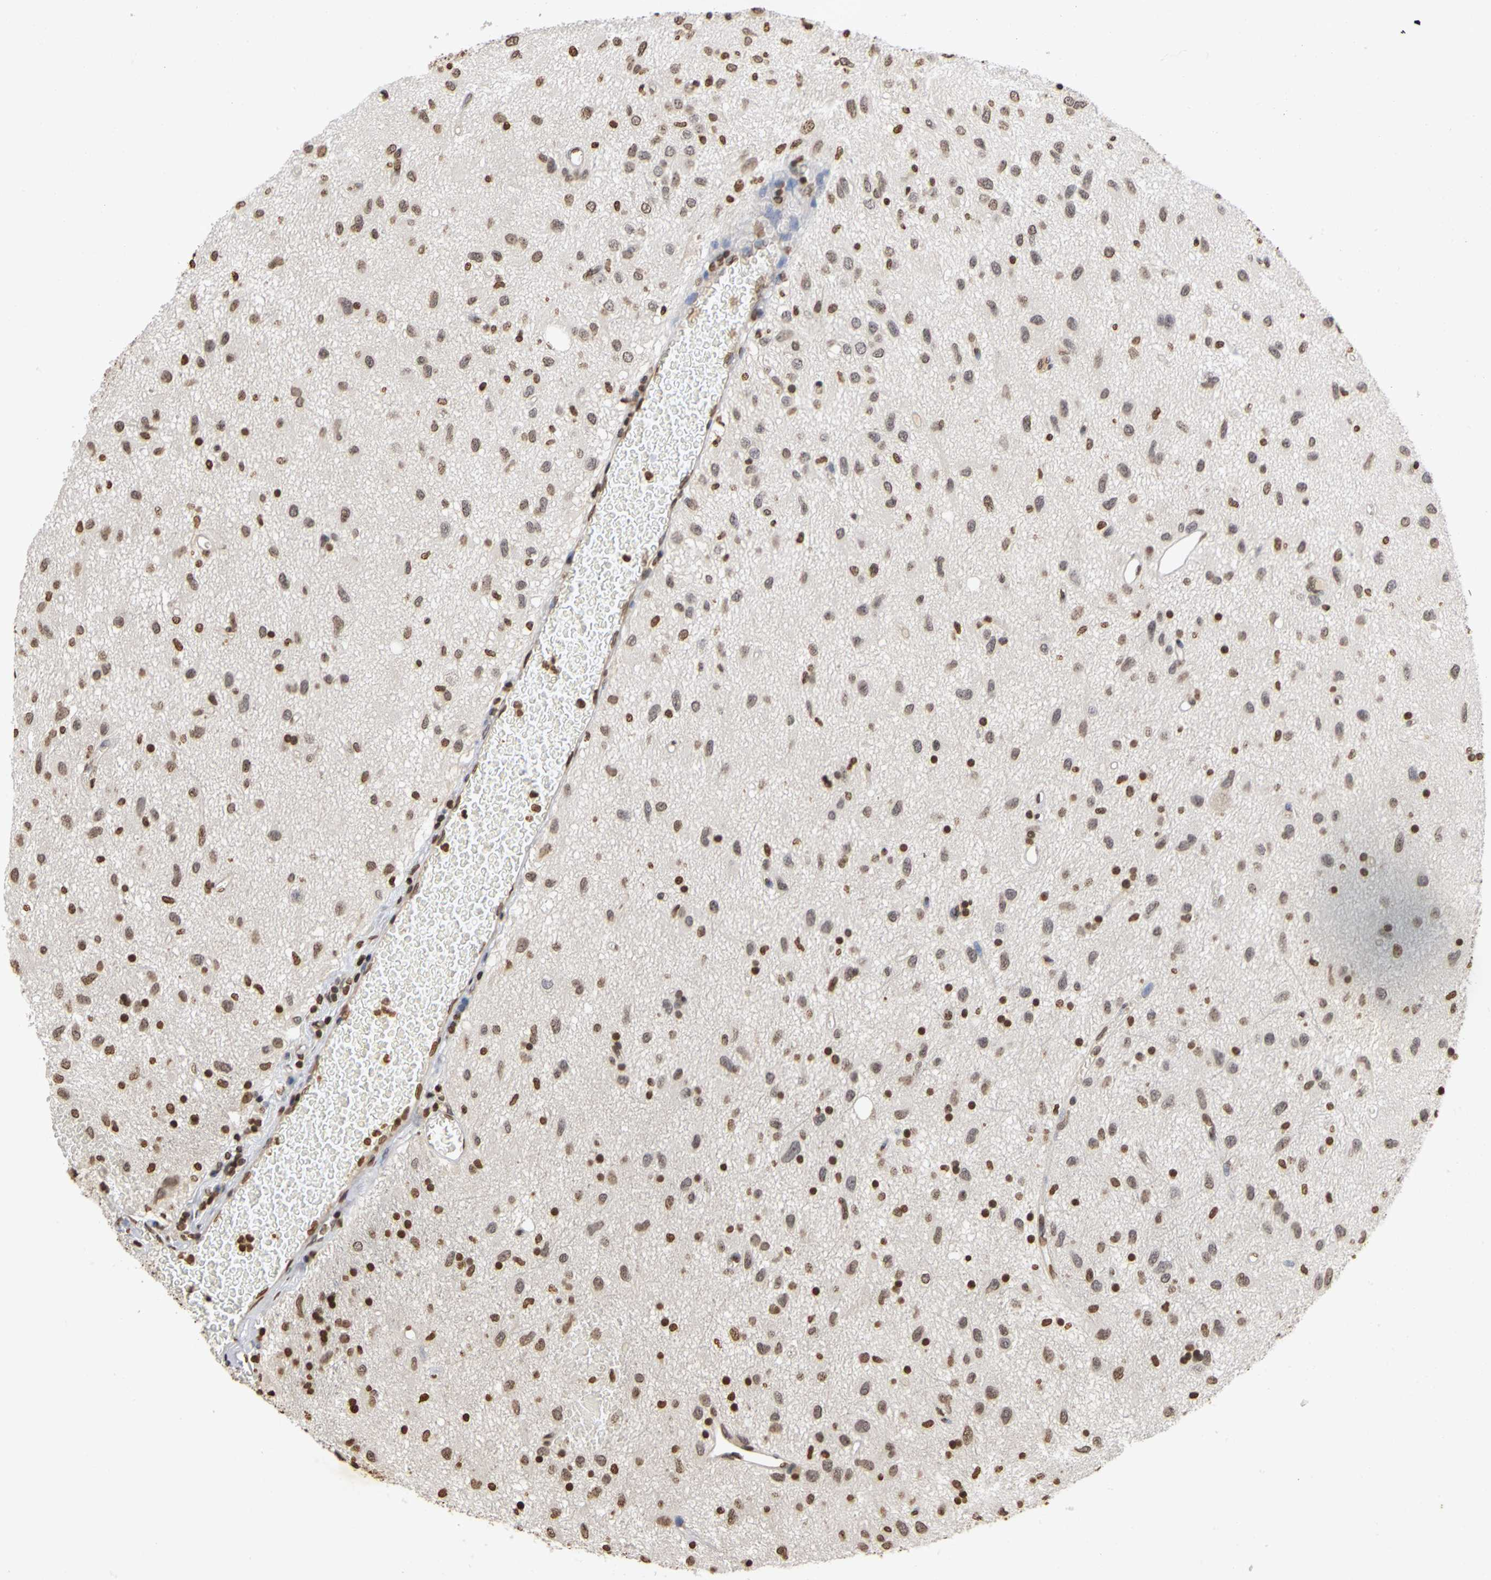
{"staining": {"intensity": "moderate", "quantity": "25%-75%", "location": "nuclear"}, "tissue": "glioma", "cell_type": "Tumor cells", "image_type": "cancer", "snomed": [{"axis": "morphology", "description": "Glioma, malignant, Low grade"}, {"axis": "topography", "description": "Brain"}], "caption": "Tumor cells show medium levels of moderate nuclear staining in approximately 25%-75% of cells in glioma.", "gene": "ERCC2", "patient": {"sex": "male", "age": 77}}